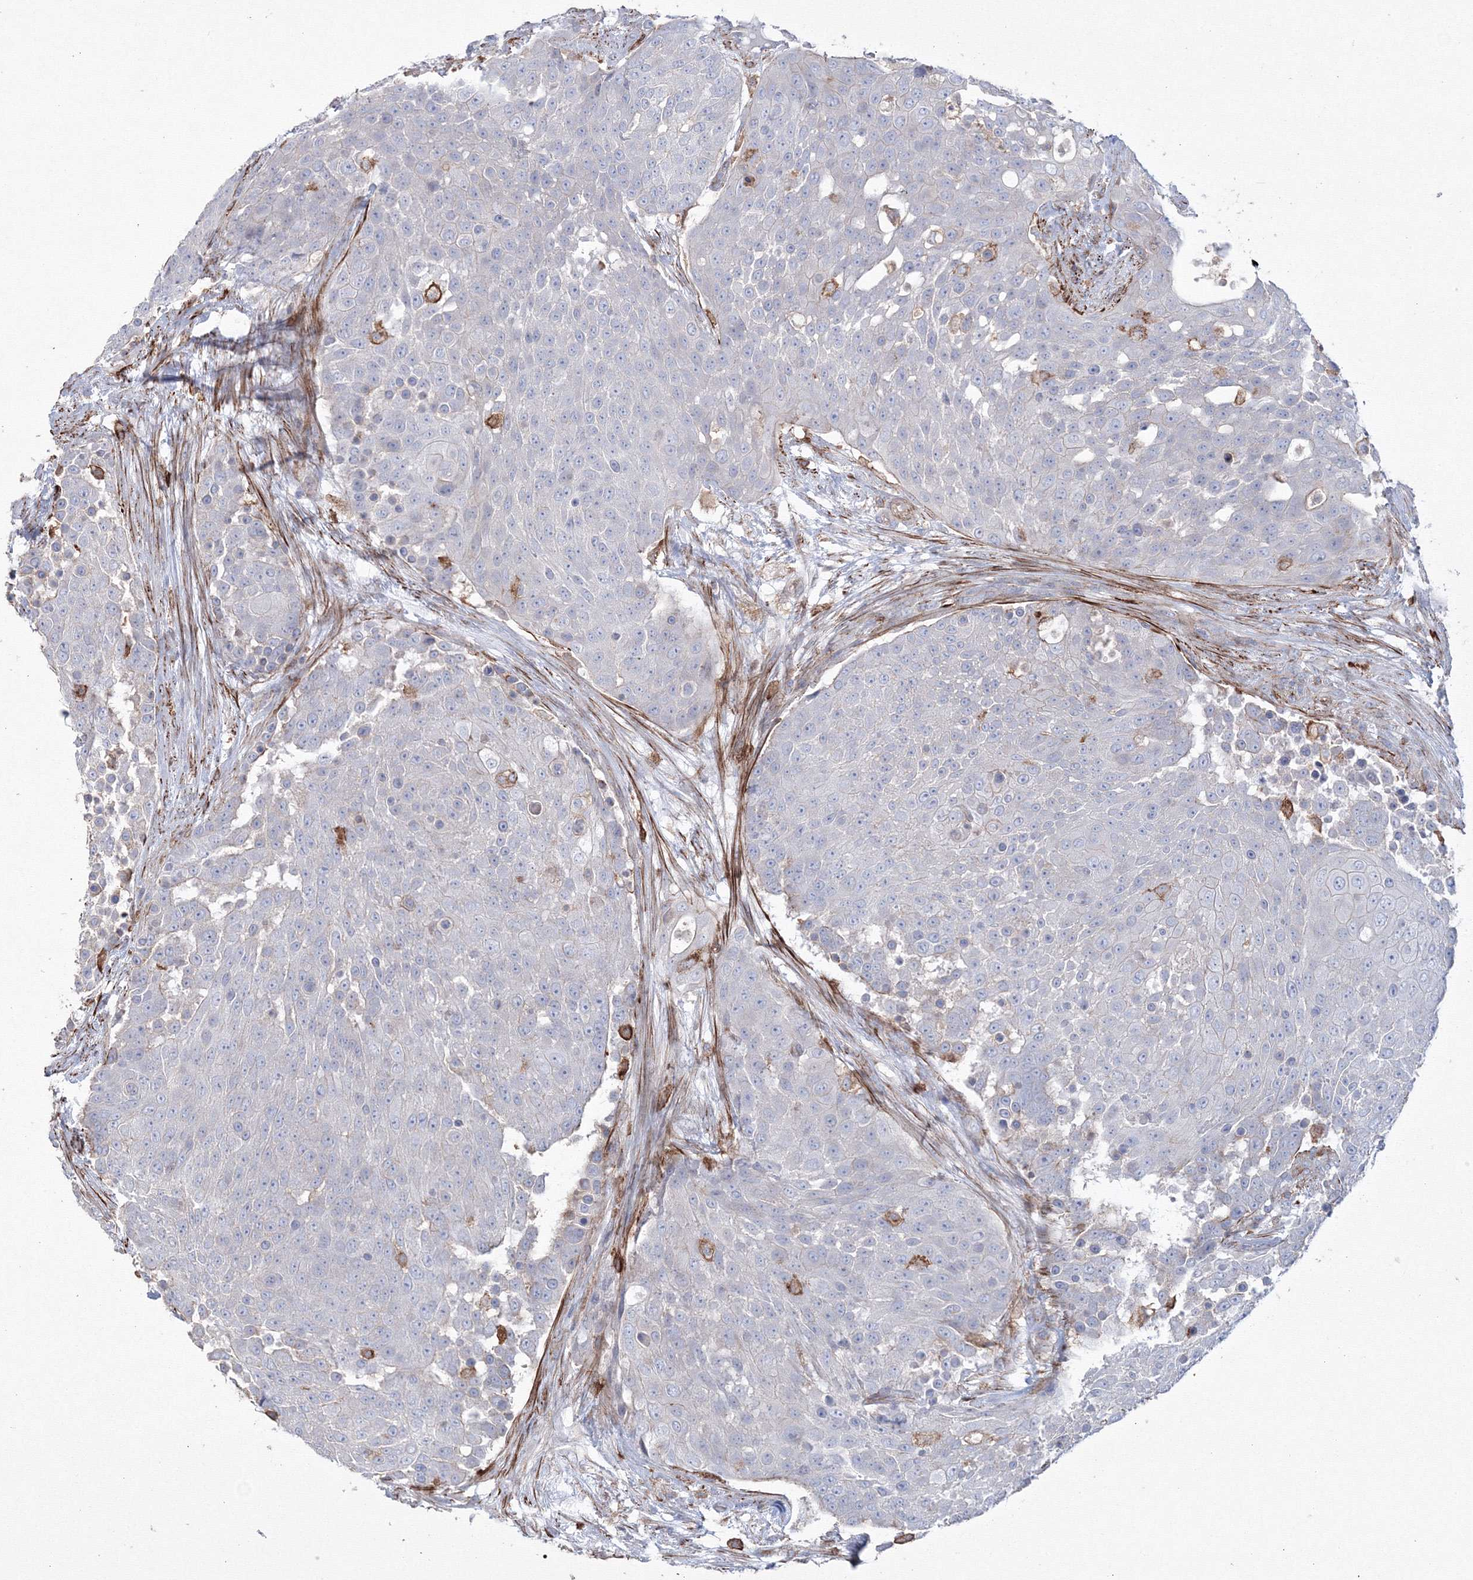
{"staining": {"intensity": "negative", "quantity": "none", "location": "none"}, "tissue": "urothelial cancer", "cell_type": "Tumor cells", "image_type": "cancer", "snomed": [{"axis": "morphology", "description": "Urothelial carcinoma, High grade"}, {"axis": "topography", "description": "Urinary bladder"}], "caption": "There is no significant staining in tumor cells of urothelial carcinoma (high-grade).", "gene": "GPR82", "patient": {"sex": "female", "age": 63}}